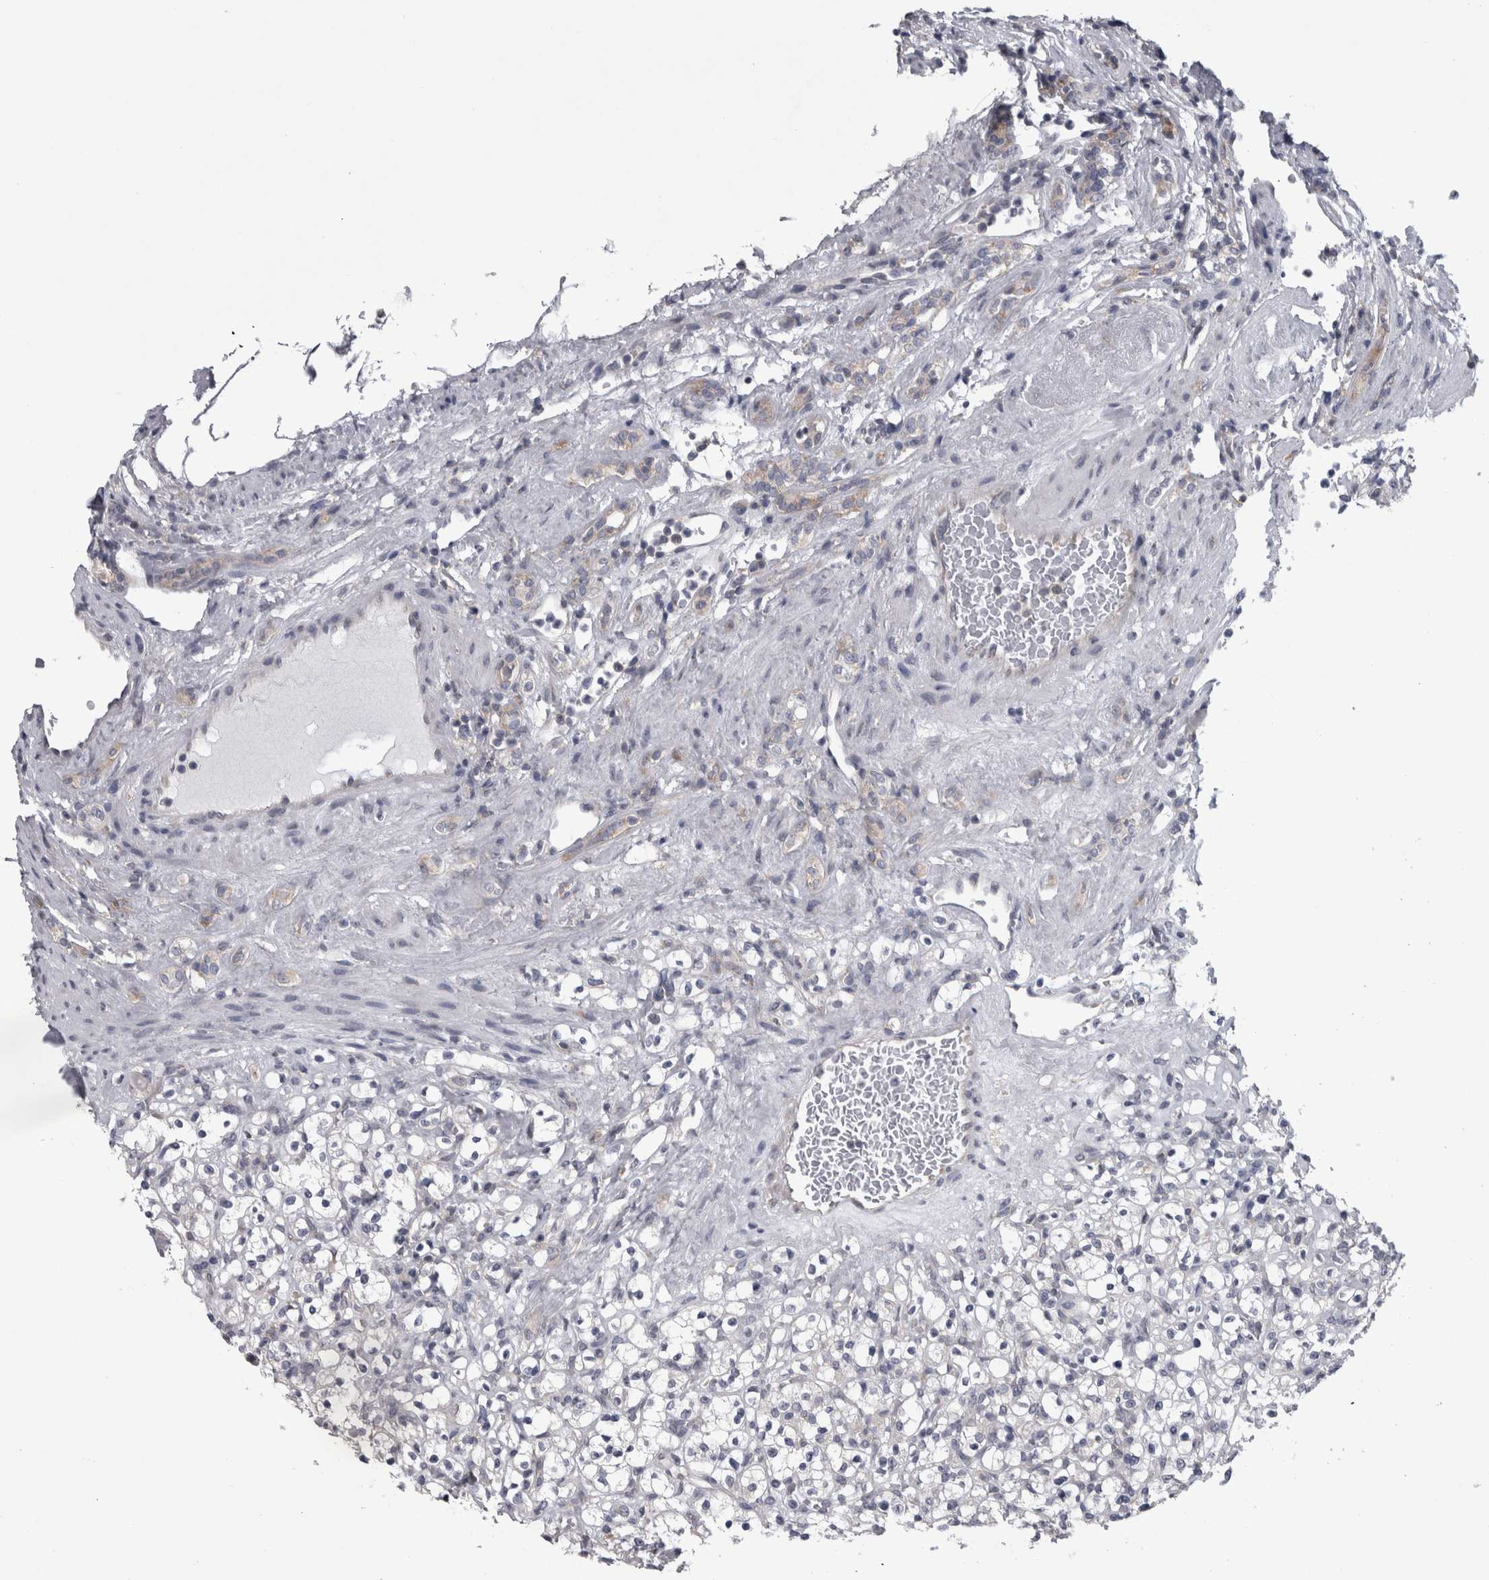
{"staining": {"intensity": "negative", "quantity": "none", "location": "none"}, "tissue": "renal cancer", "cell_type": "Tumor cells", "image_type": "cancer", "snomed": [{"axis": "morphology", "description": "Normal tissue, NOS"}, {"axis": "morphology", "description": "Adenocarcinoma, NOS"}, {"axis": "topography", "description": "Kidney"}], "caption": "Human renal cancer stained for a protein using IHC shows no positivity in tumor cells.", "gene": "PRRC2C", "patient": {"sex": "female", "age": 72}}